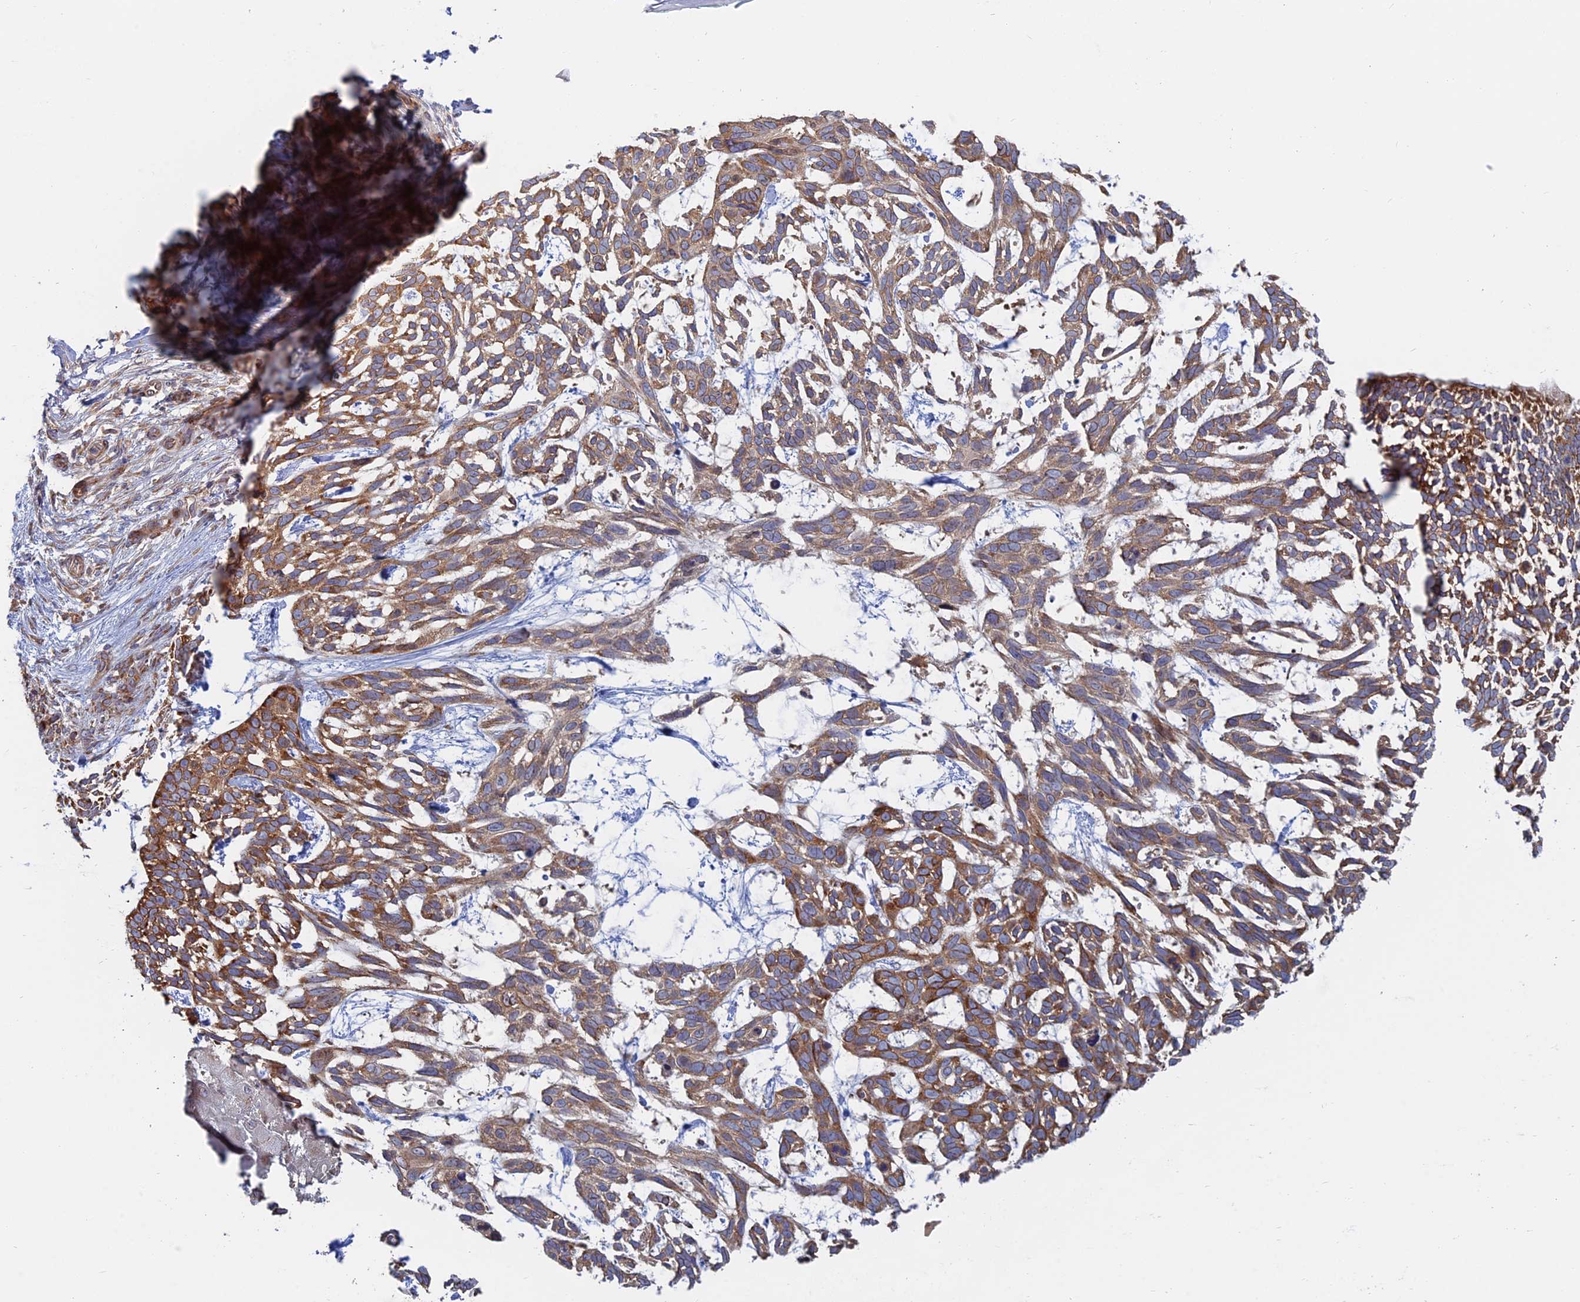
{"staining": {"intensity": "moderate", "quantity": ">75%", "location": "cytoplasmic/membranous"}, "tissue": "skin cancer", "cell_type": "Tumor cells", "image_type": "cancer", "snomed": [{"axis": "morphology", "description": "Basal cell carcinoma"}, {"axis": "topography", "description": "Skin"}], "caption": "IHC photomicrograph of neoplastic tissue: human skin cancer stained using IHC demonstrates medium levels of moderate protein expression localized specifically in the cytoplasmic/membranous of tumor cells, appearing as a cytoplasmic/membranous brown color.", "gene": "TBC1D30", "patient": {"sex": "male", "age": 88}}